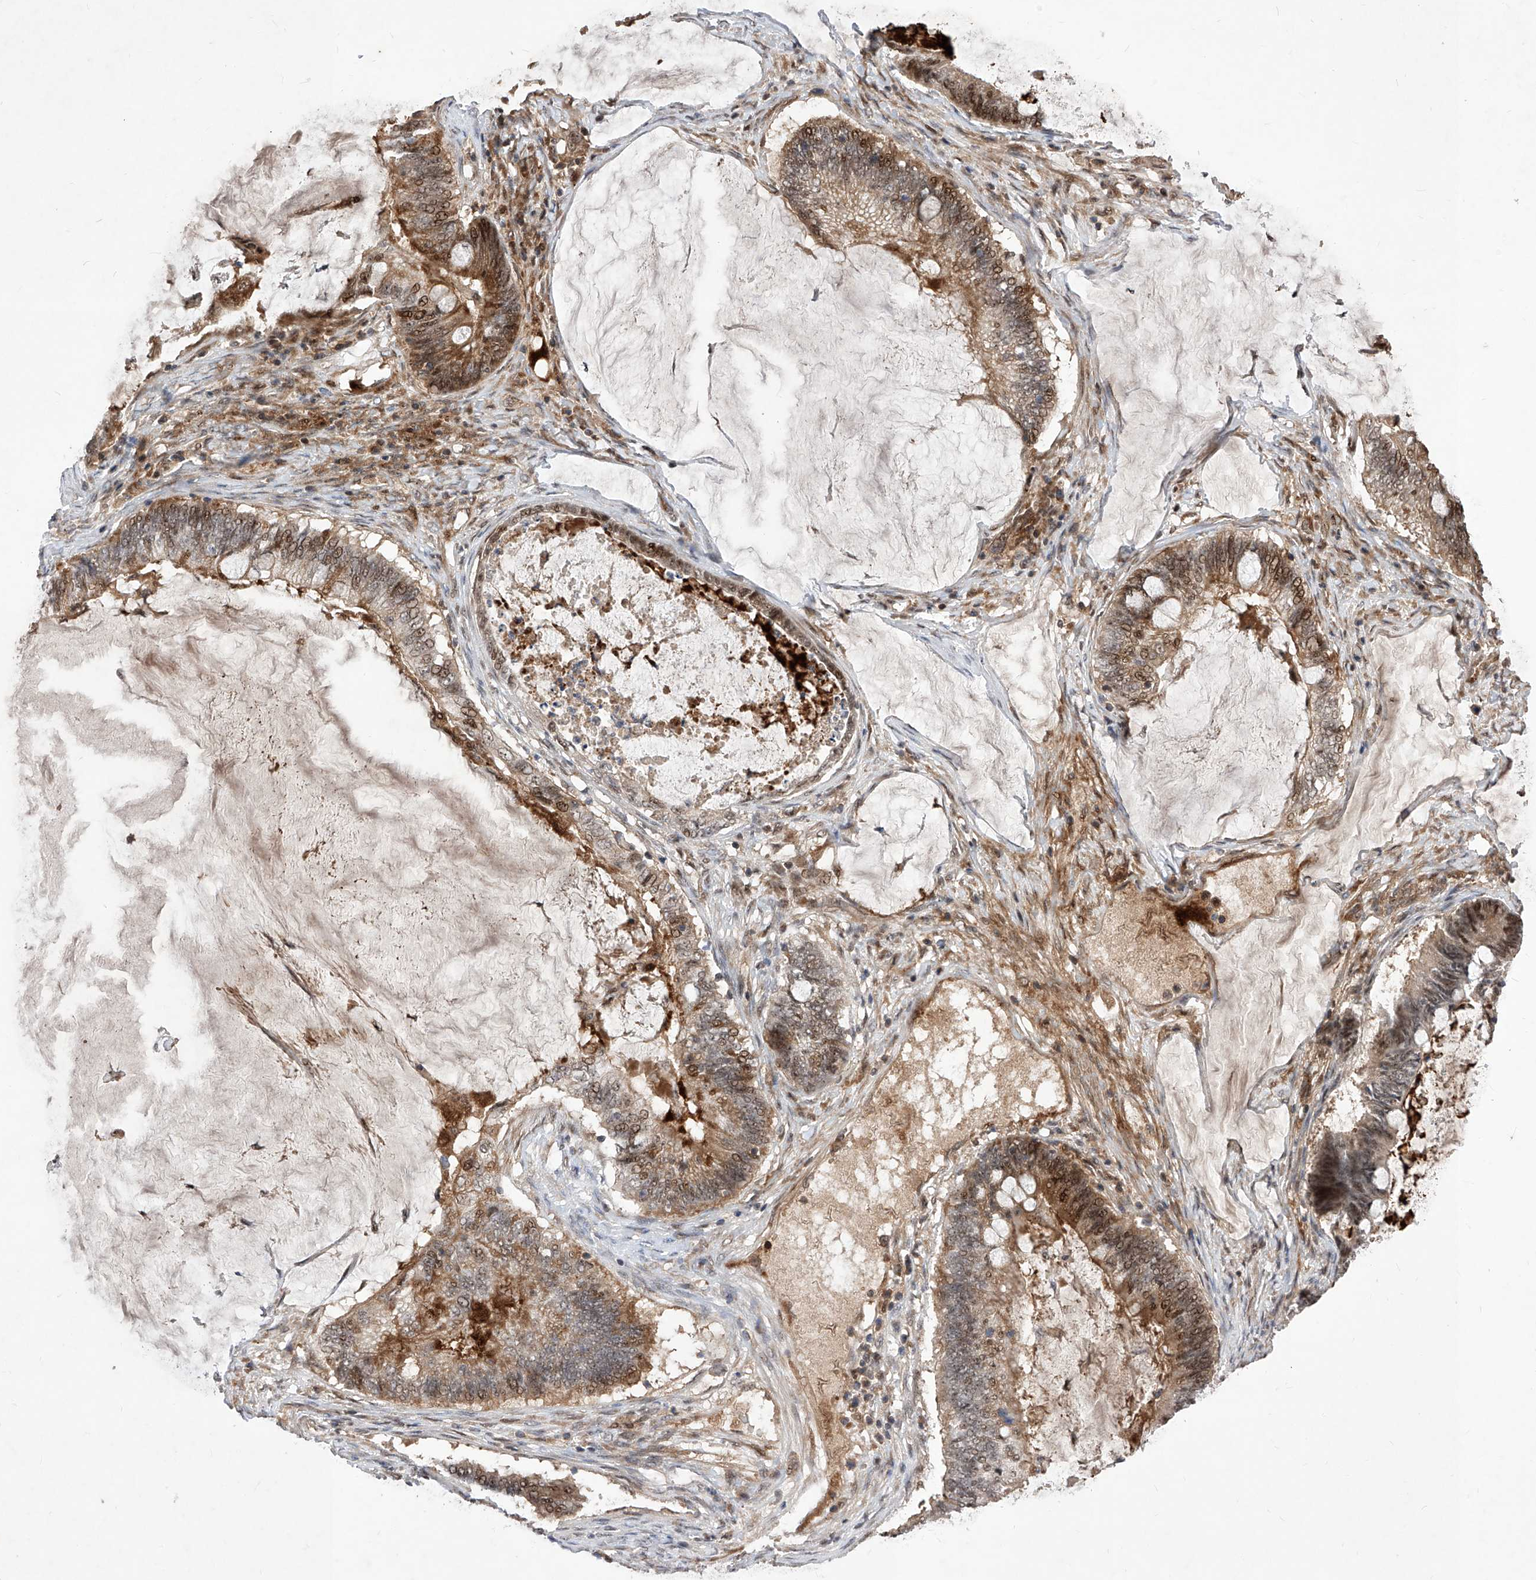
{"staining": {"intensity": "moderate", "quantity": ">75%", "location": "cytoplasmic/membranous,nuclear"}, "tissue": "ovarian cancer", "cell_type": "Tumor cells", "image_type": "cancer", "snomed": [{"axis": "morphology", "description": "Cystadenocarcinoma, mucinous, NOS"}, {"axis": "topography", "description": "Ovary"}], "caption": "Immunohistochemical staining of human ovarian cancer reveals medium levels of moderate cytoplasmic/membranous and nuclear positivity in about >75% of tumor cells.", "gene": "LGR4", "patient": {"sex": "female", "age": 61}}